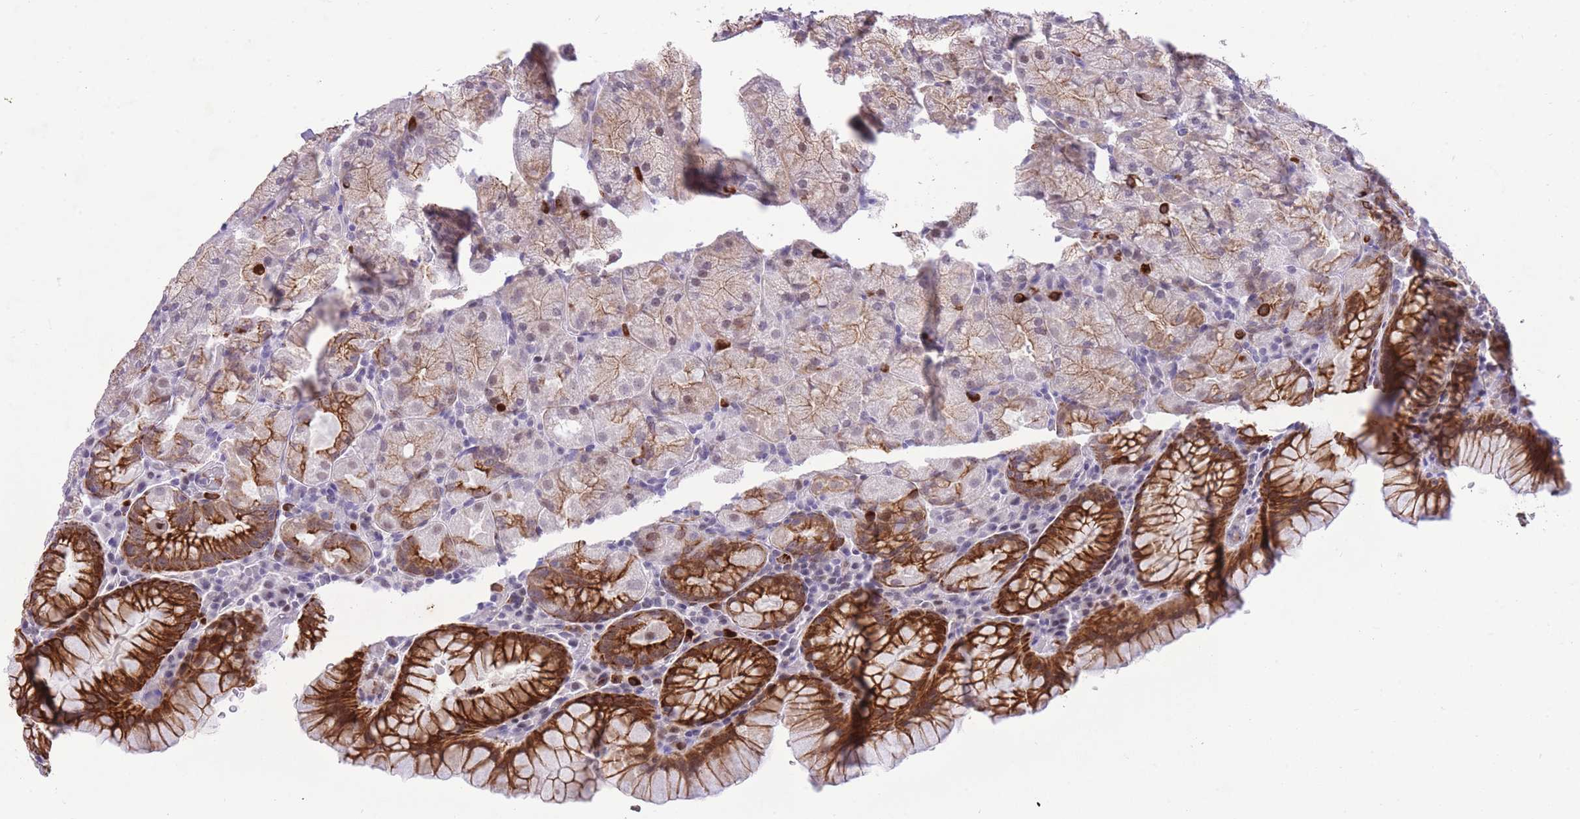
{"staining": {"intensity": "strong", "quantity": "25%-75%", "location": "cytoplasmic/membranous"}, "tissue": "stomach", "cell_type": "Glandular cells", "image_type": "normal", "snomed": [{"axis": "morphology", "description": "Normal tissue, NOS"}, {"axis": "topography", "description": "Stomach, upper"}, {"axis": "topography", "description": "Stomach, lower"}], "caption": "Strong cytoplasmic/membranous positivity for a protein is appreciated in approximately 25%-75% of glandular cells of benign stomach using IHC.", "gene": "MEIS3", "patient": {"sex": "male", "age": 80}}